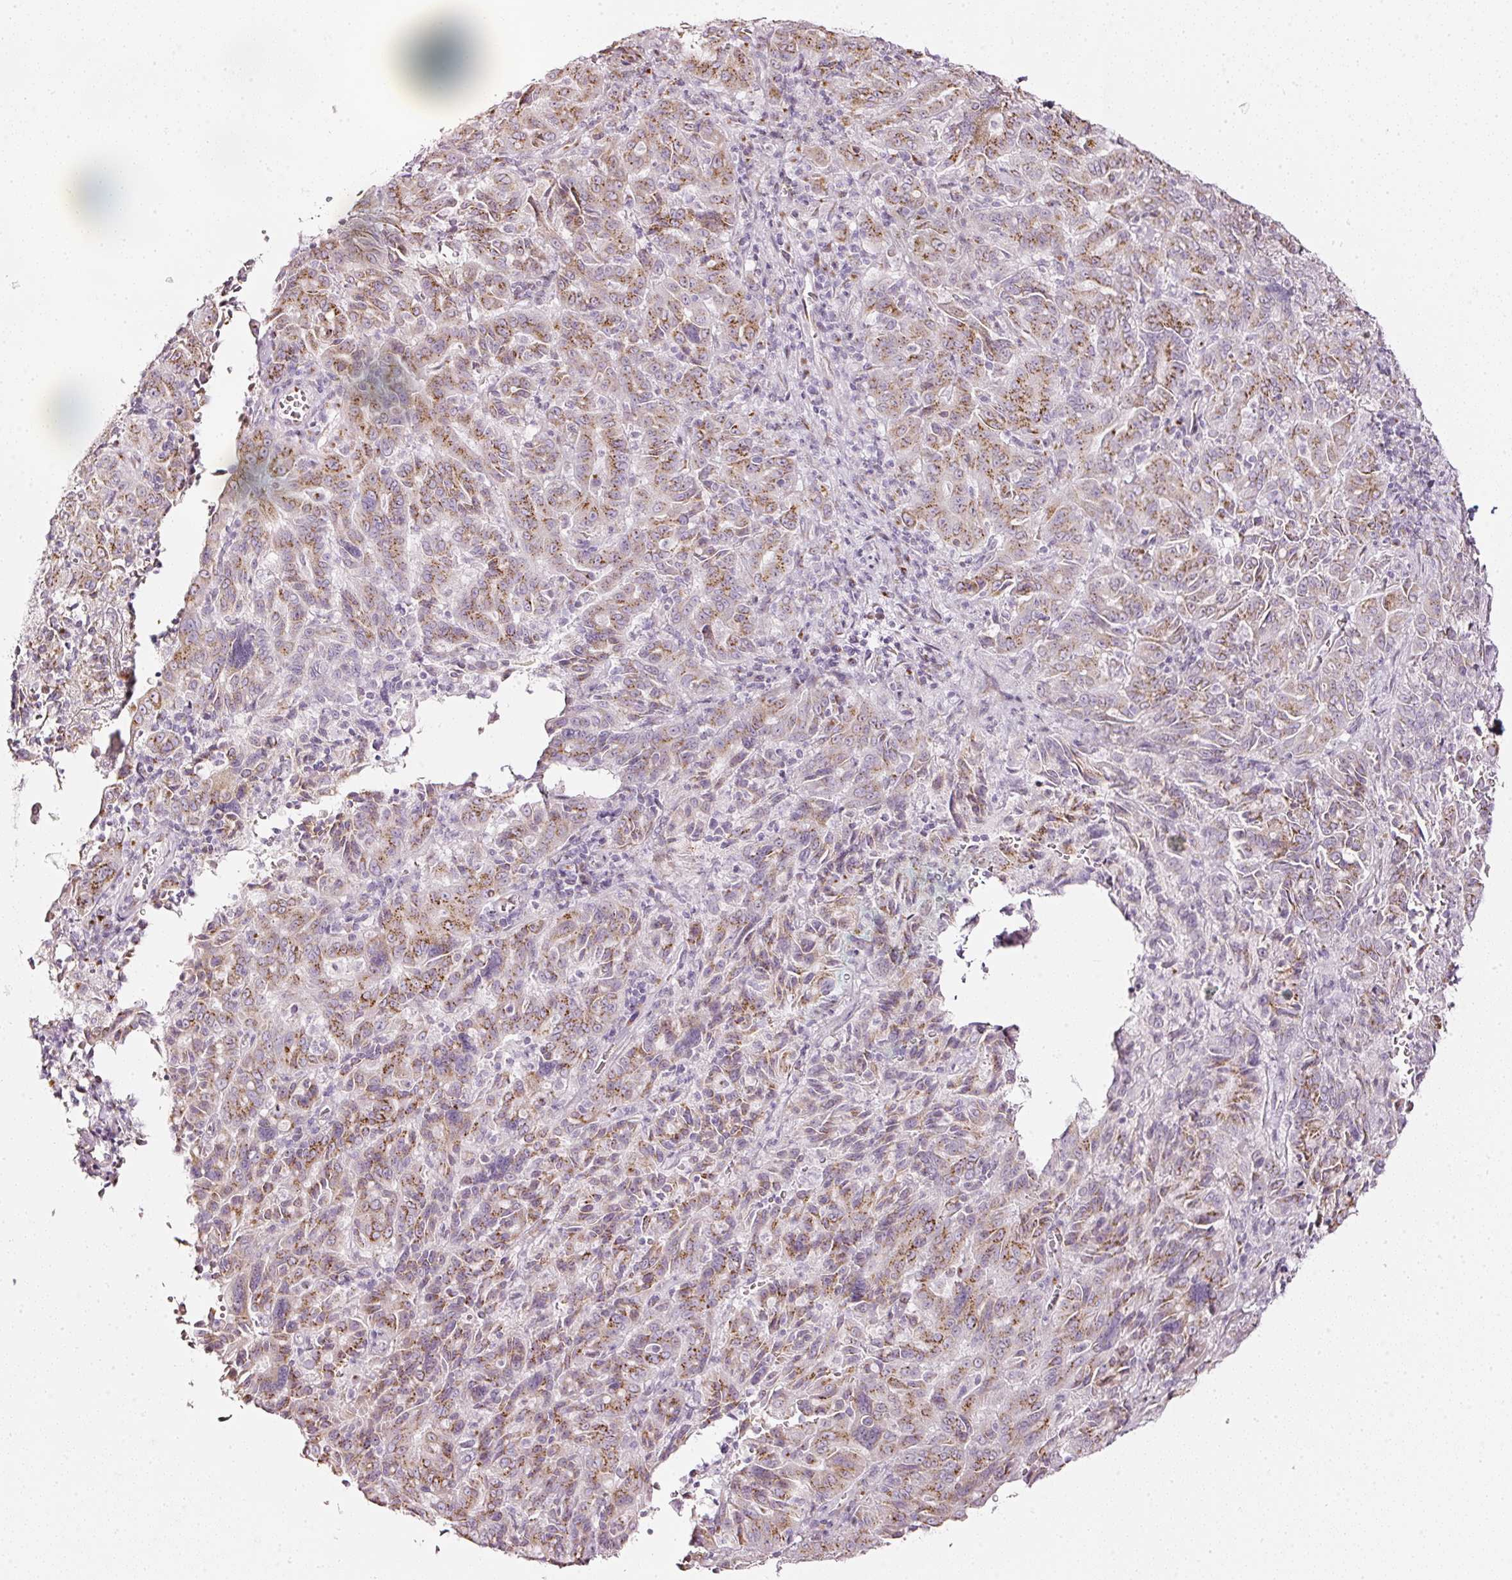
{"staining": {"intensity": "moderate", "quantity": "25%-75%", "location": "cytoplasmic/membranous"}, "tissue": "pancreatic cancer", "cell_type": "Tumor cells", "image_type": "cancer", "snomed": [{"axis": "morphology", "description": "Adenocarcinoma, NOS"}, {"axis": "topography", "description": "Pancreas"}], "caption": "Pancreatic cancer (adenocarcinoma) stained with a protein marker reveals moderate staining in tumor cells.", "gene": "SDF4", "patient": {"sex": "male", "age": 63}}